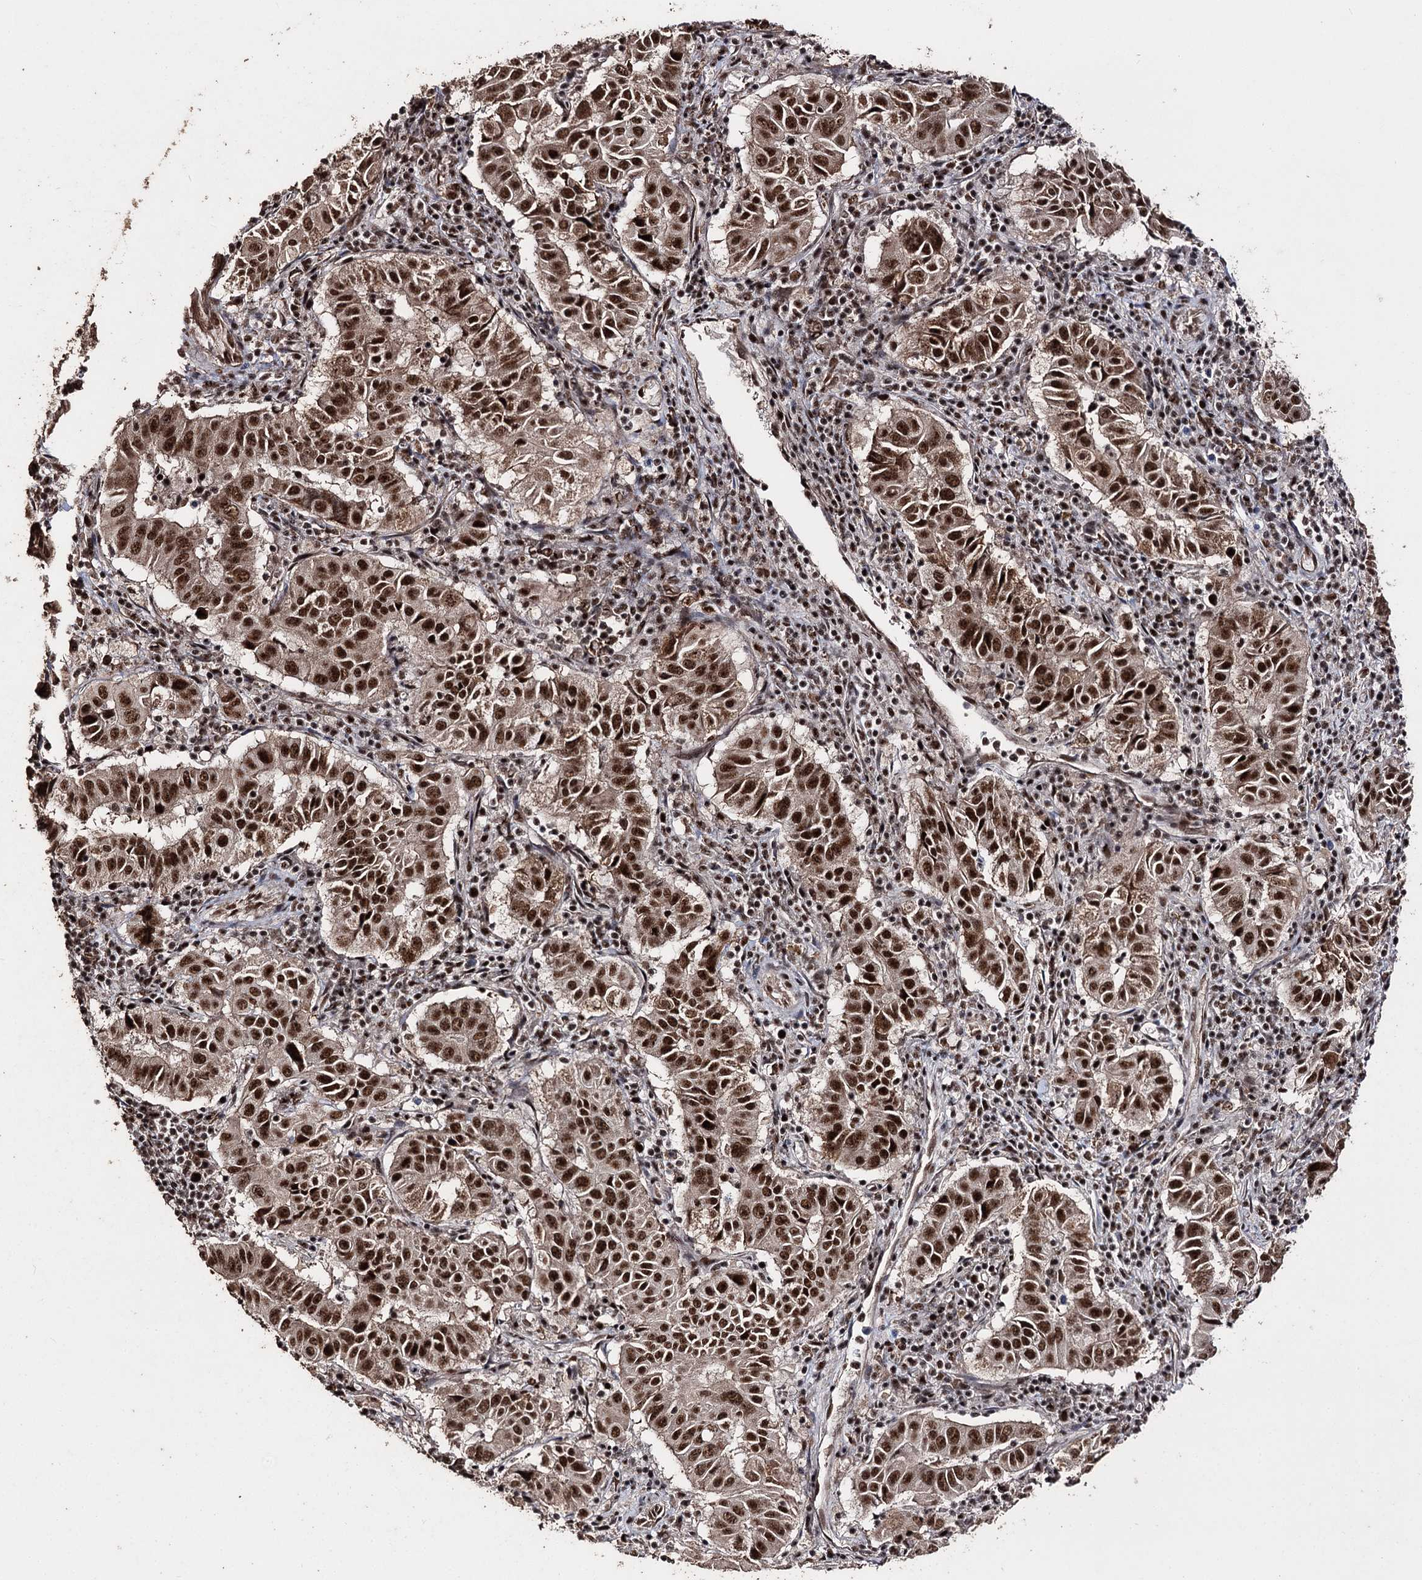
{"staining": {"intensity": "strong", "quantity": ">75%", "location": "nuclear"}, "tissue": "pancreatic cancer", "cell_type": "Tumor cells", "image_type": "cancer", "snomed": [{"axis": "morphology", "description": "Adenocarcinoma, NOS"}, {"axis": "topography", "description": "Pancreas"}], "caption": "Tumor cells display strong nuclear expression in approximately >75% of cells in pancreatic adenocarcinoma.", "gene": "U2SURP", "patient": {"sex": "male", "age": 63}}